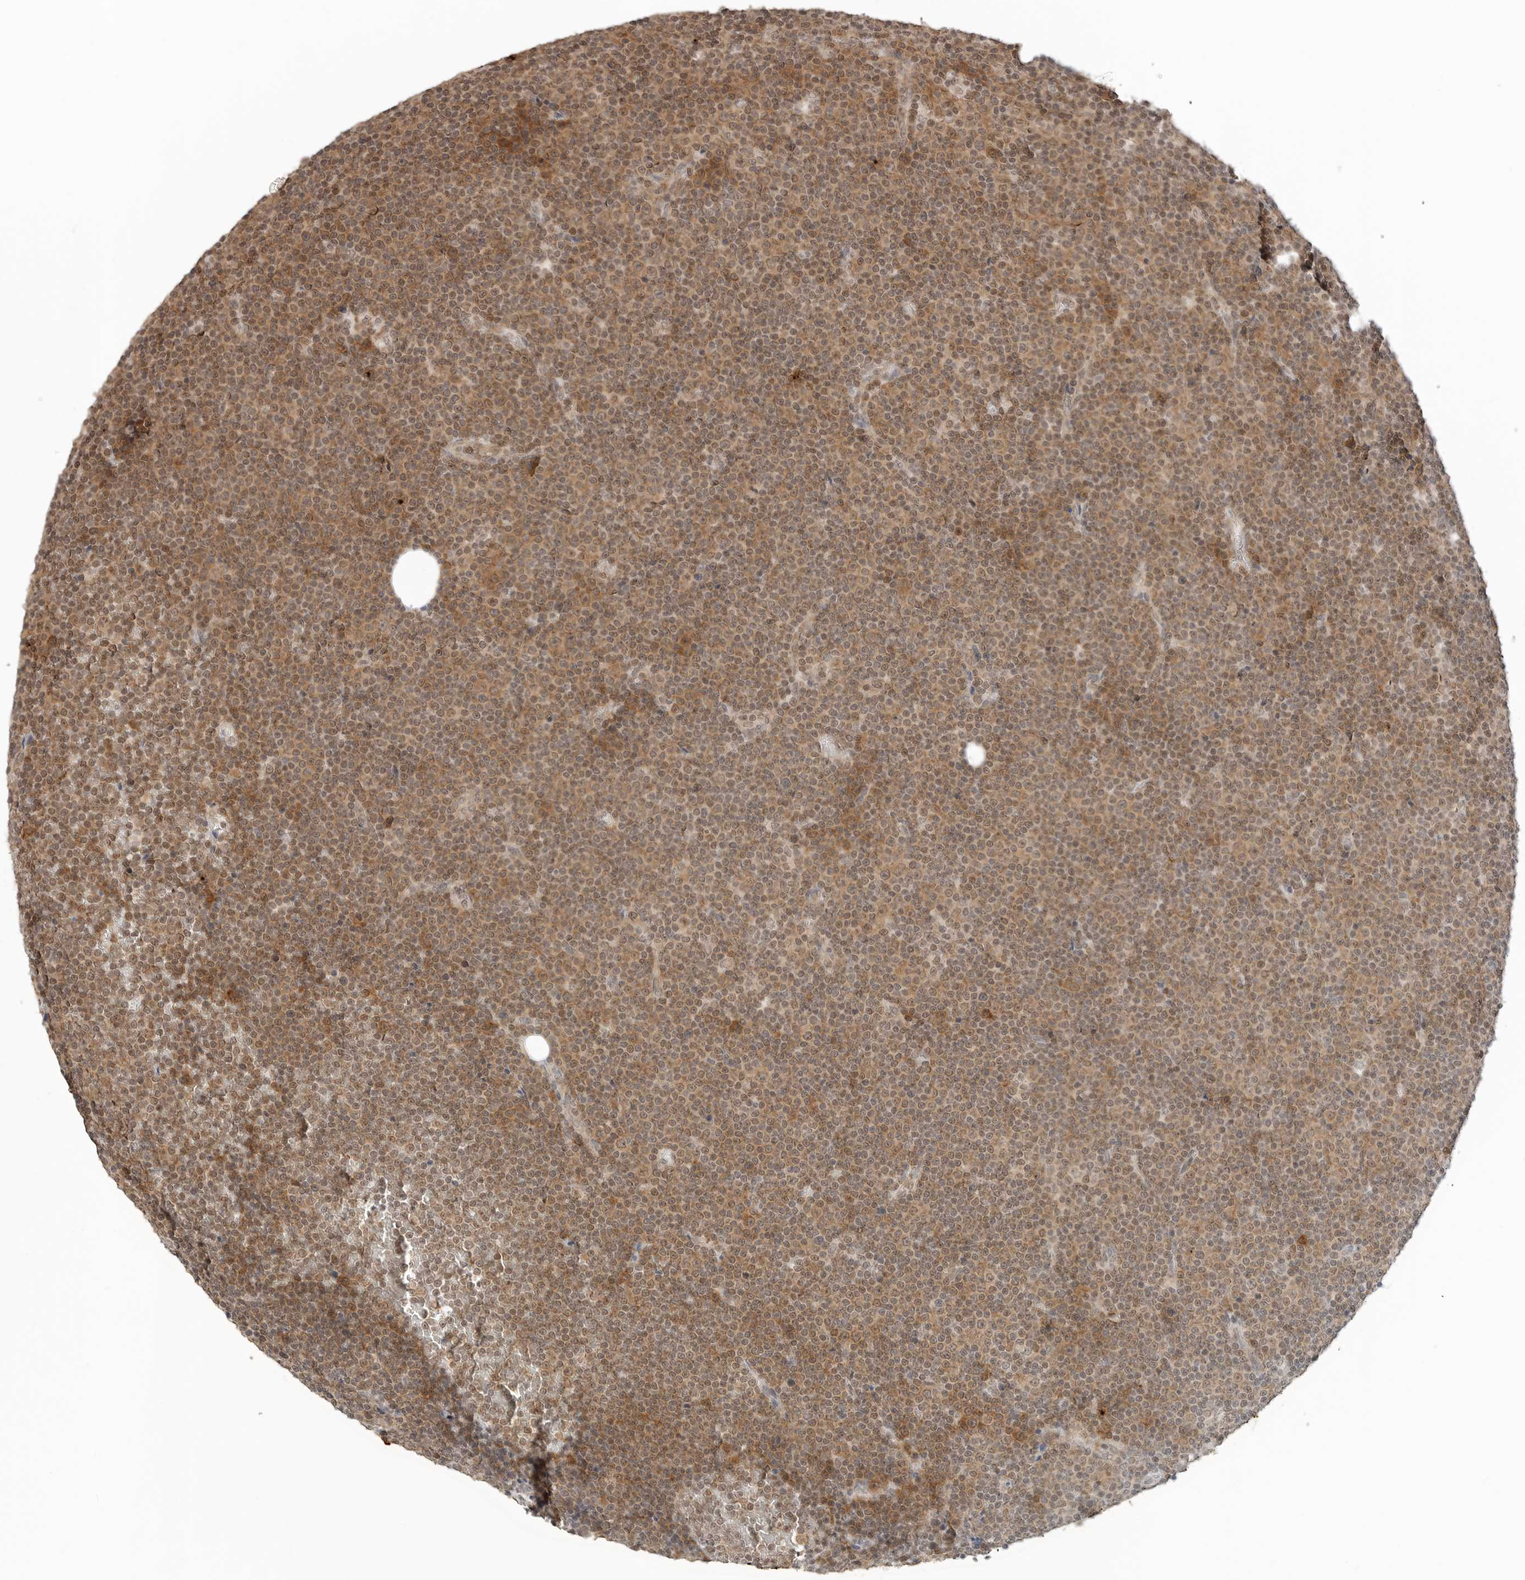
{"staining": {"intensity": "moderate", "quantity": ">75%", "location": "cytoplasmic/membranous,nuclear"}, "tissue": "lymphoma", "cell_type": "Tumor cells", "image_type": "cancer", "snomed": [{"axis": "morphology", "description": "Malignant lymphoma, non-Hodgkin's type, Low grade"}, {"axis": "topography", "description": "Lymph node"}], "caption": "Lymphoma tissue demonstrates moderate cytoplasmic/membranous and nuclear expression in about >75% of tumor cells", "gene": "METAP1", "patient": {"sex": "female", "age": 67}}